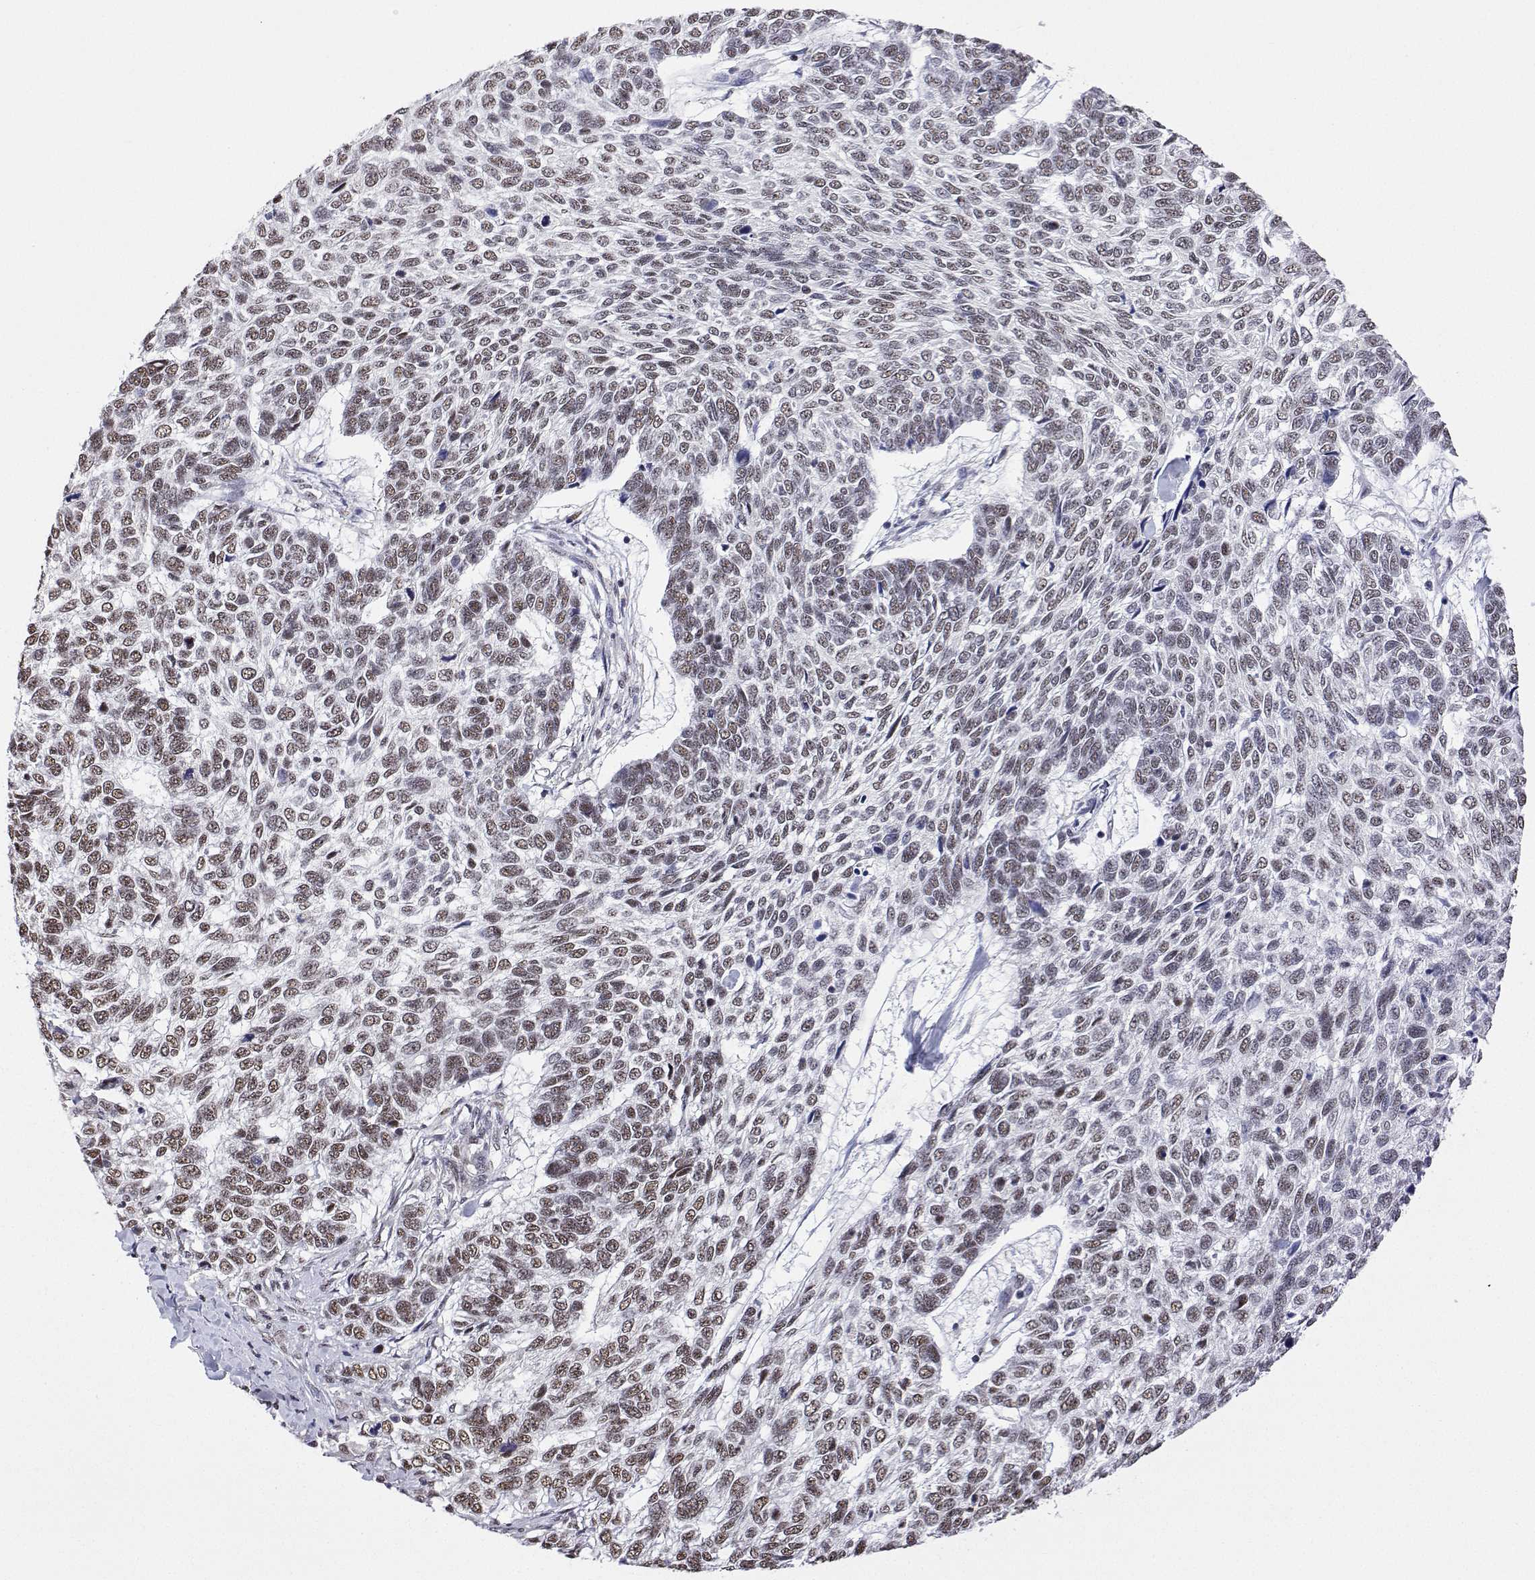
{"staining": {"intensity": "moderate", "quantity": ">75%", "location": "nuclear"}, "tissue": "skin cancer", "cell_type": "Tumor cells", "image_type": "cancer", "snomed": [{"axis": "morphology", "description": "Basal cell carcinoma"}, {"axis": "topography", "description": "Skin"}], "caption": "The micrograph exhibits staining of skin cancer (basal cell carcinoma), revealing moderate nuclear protein expression (brown color) within tumor cells.", "gene": "ADAR", "patient": {"sex": "female", "age": 65}}